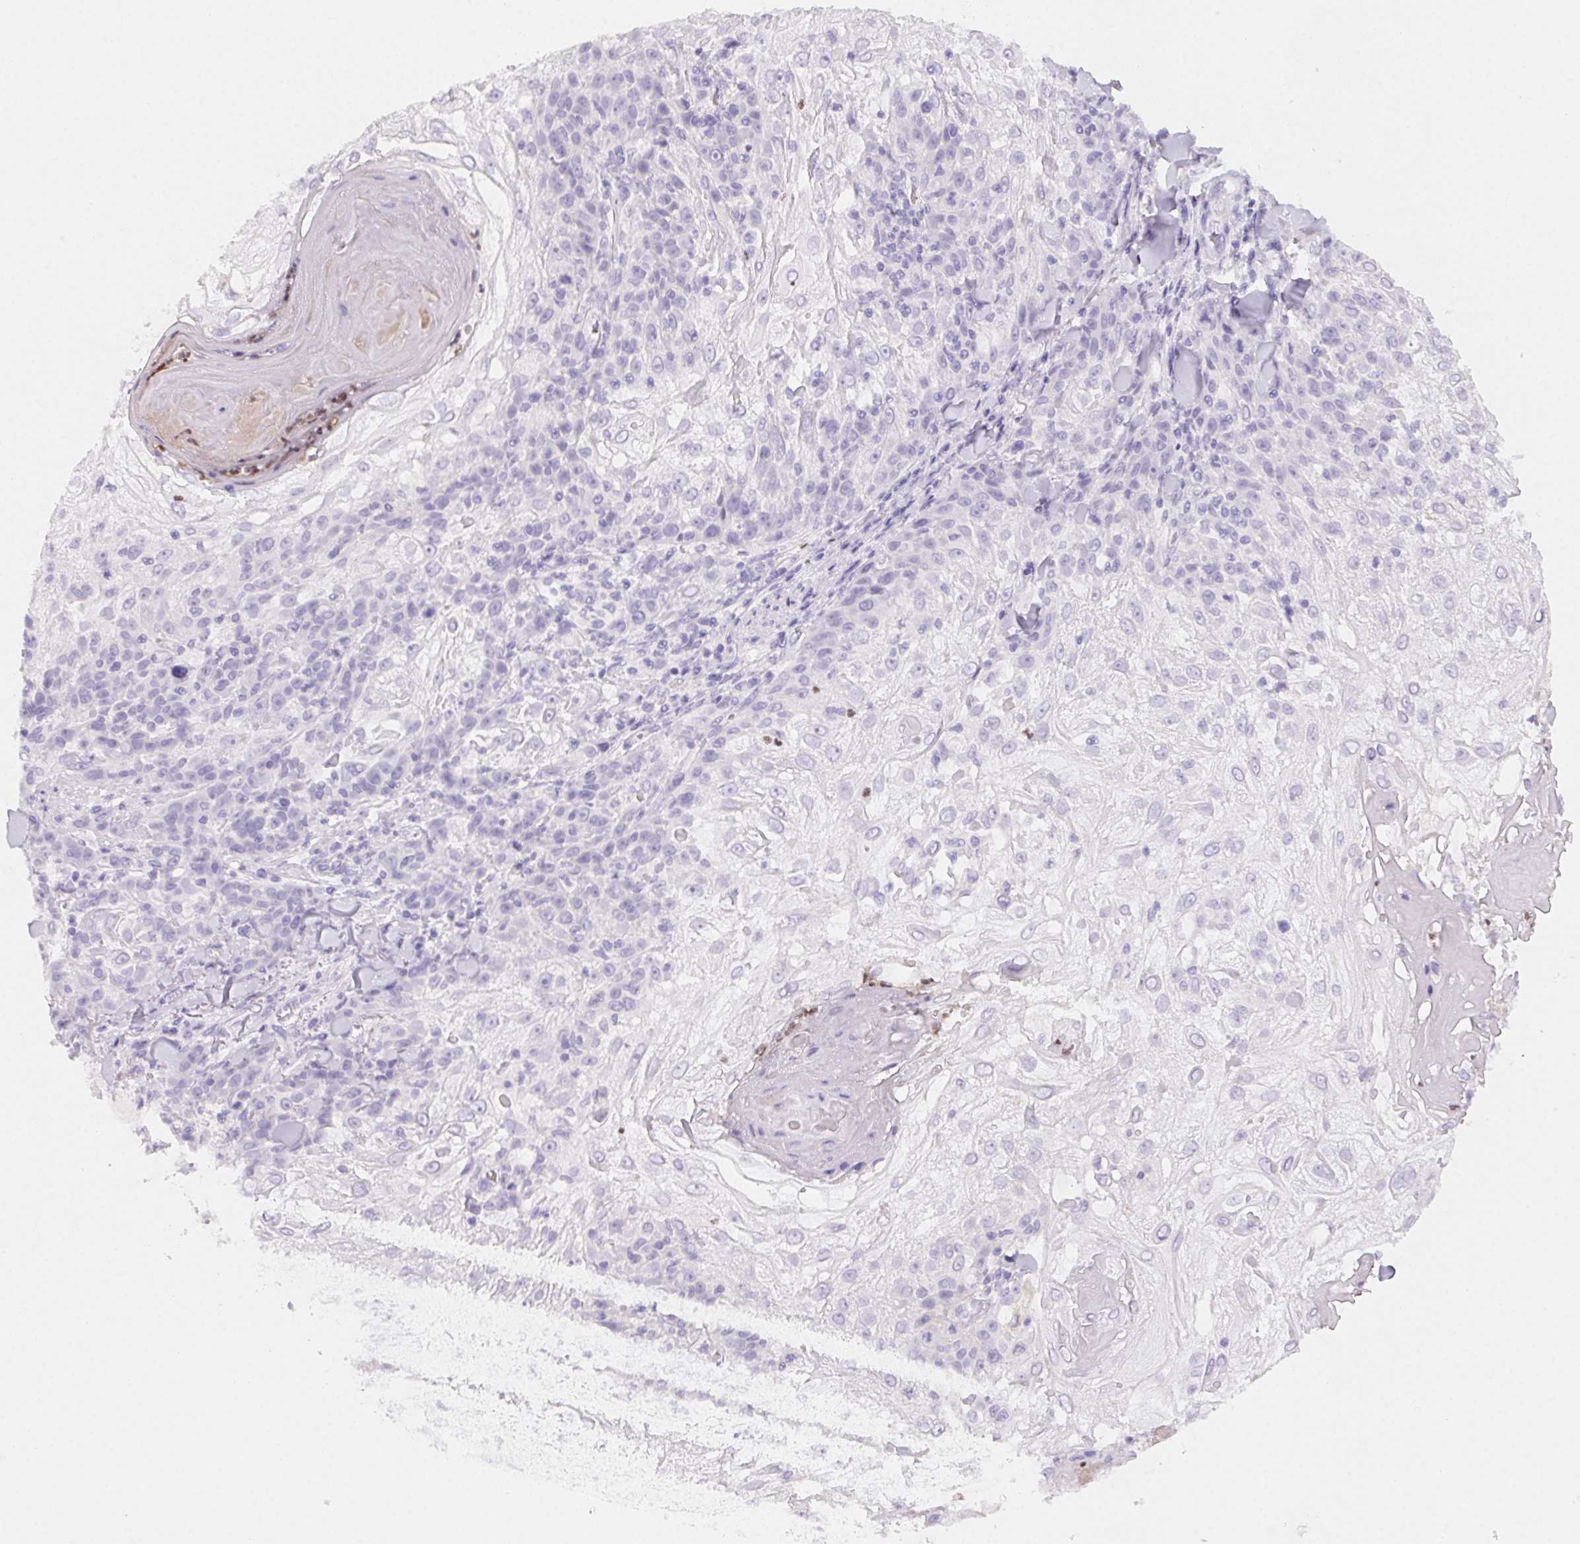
{"staining": {"intensity": "negative", "quantity": "none", "location": "none"}, "tissue": "skin cancer", "cell_type": "Tumor cells", "image_type": "cancer", "snomed": [{"axis": "morphology", "description": "Normal tissue, NOS"}, {"axis": "morphology", "description": "Squamous cell carcinoma, NOS"}, {"axis": "topography", "description": "Skin"}], "caption": "Photomicrograph shows no protein positivity in tumor cells of skin cancer (squamous cell carcinoma) tissue.", "gene": "PADI4", "patient": {"sex": "female", "age": 83}}